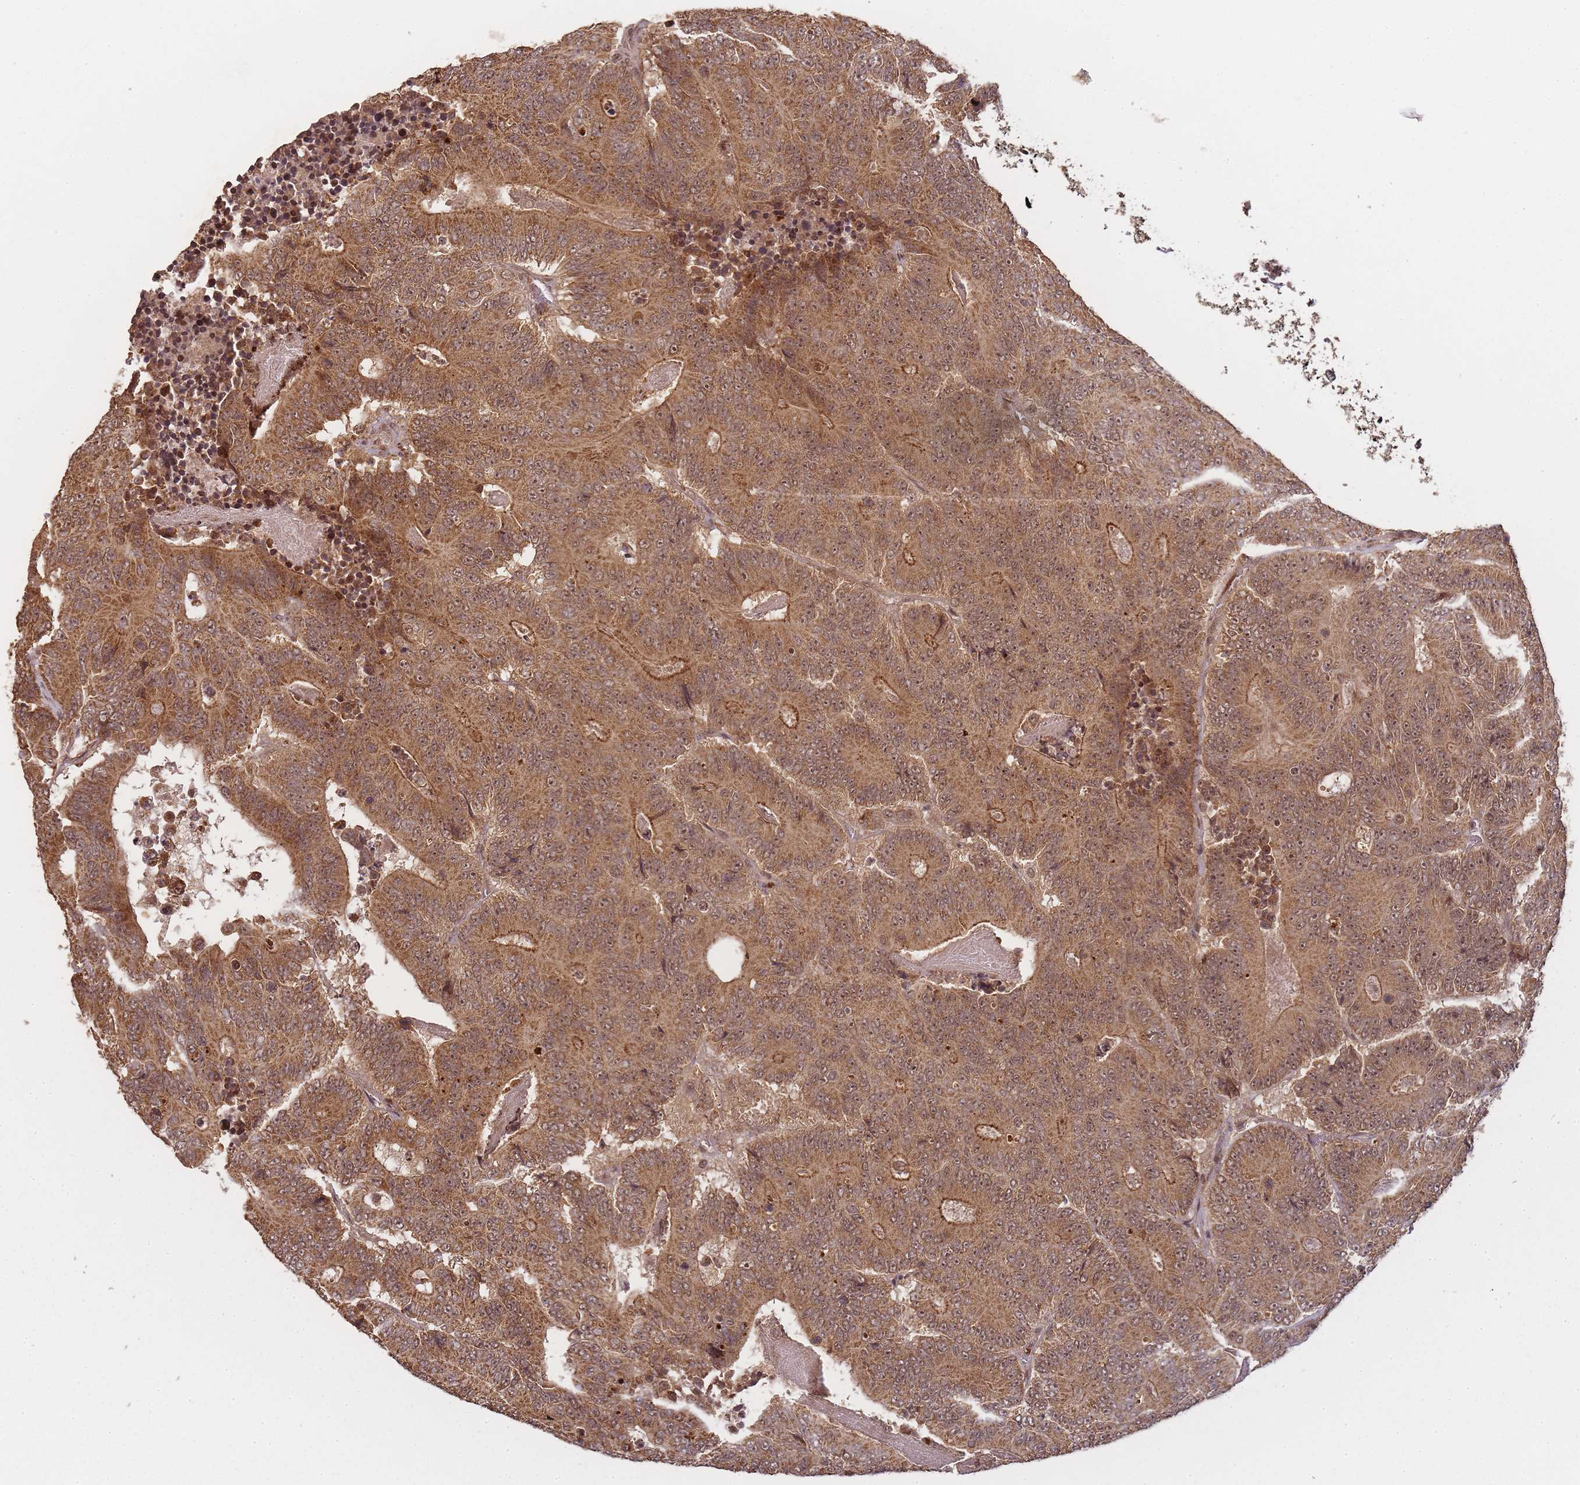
{"staining": {"intensity": "moderate", "quantity": ">75%", "location": "cytoplasmic/membranous,nuclear"}, "tissue": "colorectal cancer", "cell_type": "Tumor cells", "image_type": "cancer", "snomed": [{"axis": "morphology", "description": "Adenocarcinoma, NOS"}, {"axis": "topography", "description": "Colon"}], "caption": "This is an image of IHC staining of adenocarcinoma (colorectal), which shows moderate expression in the cytoplasmic/membranous and nuclear of tumor cells.", "gene": "ZNF497", "patient": {"sex": "male", "age": 83}}